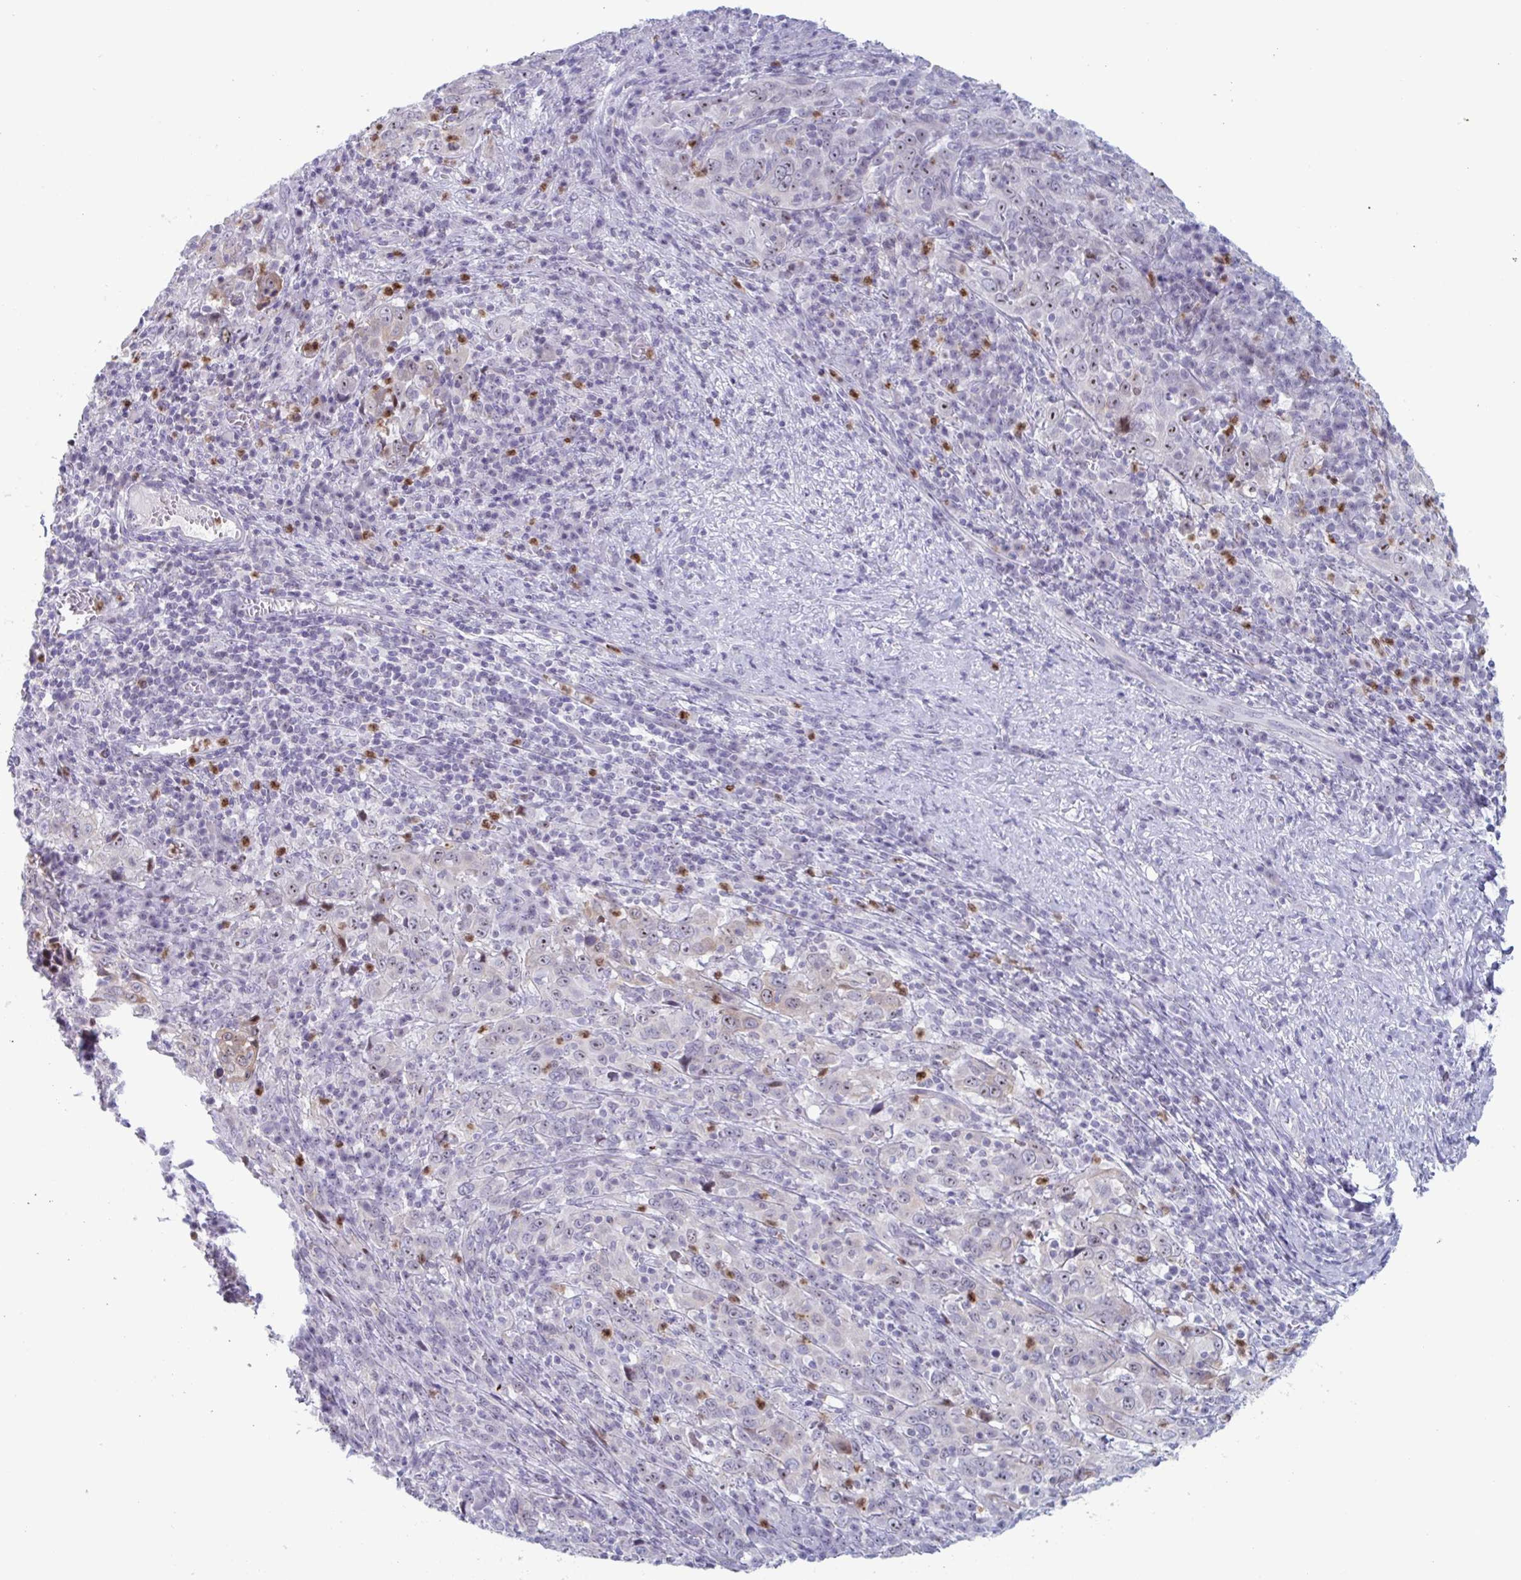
{"staining": {"intensity": "weak", "quantity": "<25%", "location": "cytoplasmic/membranous"}, "tissue": "cervical cancer", "cell_type": "Tumor cells", "image_type": "cancer", "snomed": [{"axis": "morphology", "description": "Squamous cell carcinoma, NOS"}, {"axis": "topography", "description": "Cervix"}], "caption": "A histopathology image of cervical cancer (squamous cell carcinoma) stained for a protein reveals no brown staining in tumor cells.", "gene": "CYP4F11", "patient": {"sex": "female", "age": 46}}